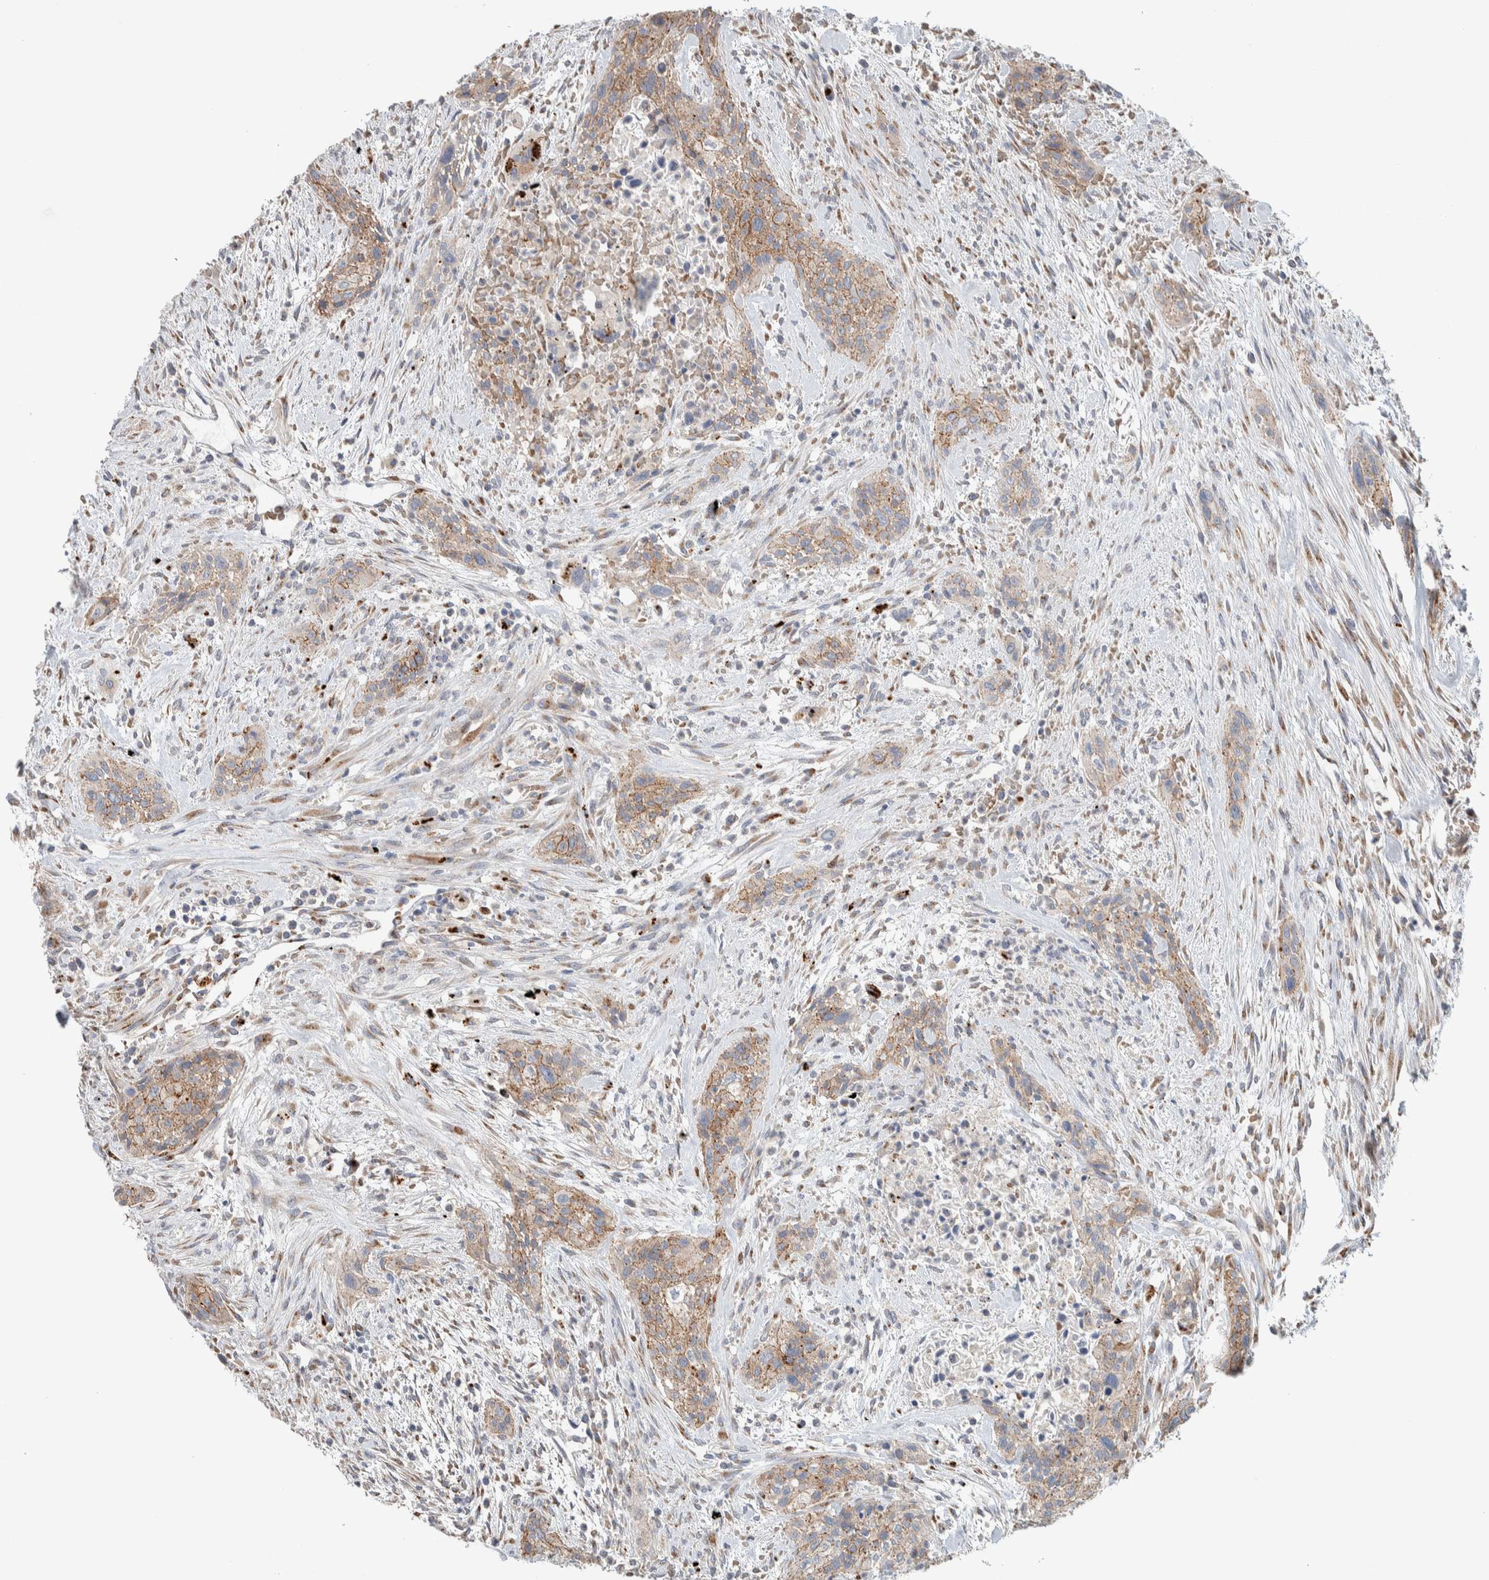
{"staining": {"intensity": "moderate", "quantity": ">75%", "location": "cytoplasmic/membranous"}, "tissue": "urothelial cancer", "cell_type": "Tumor cells", "image_type": "cancer", "snomed": [{"axis": "morphology", "description": "Urothelial carcinoma, High grade"}, {"axis": "topography", "description": "Urinary bladder"}], "caption": "High-grade urothelial carcinoma stained with a brown dye shows moderate cytoplasmic/membranous positive expression in approximately >75% of tumor cells.", "gene": "SLC38A10", "patient": {"sex": "male", "age": 35}}